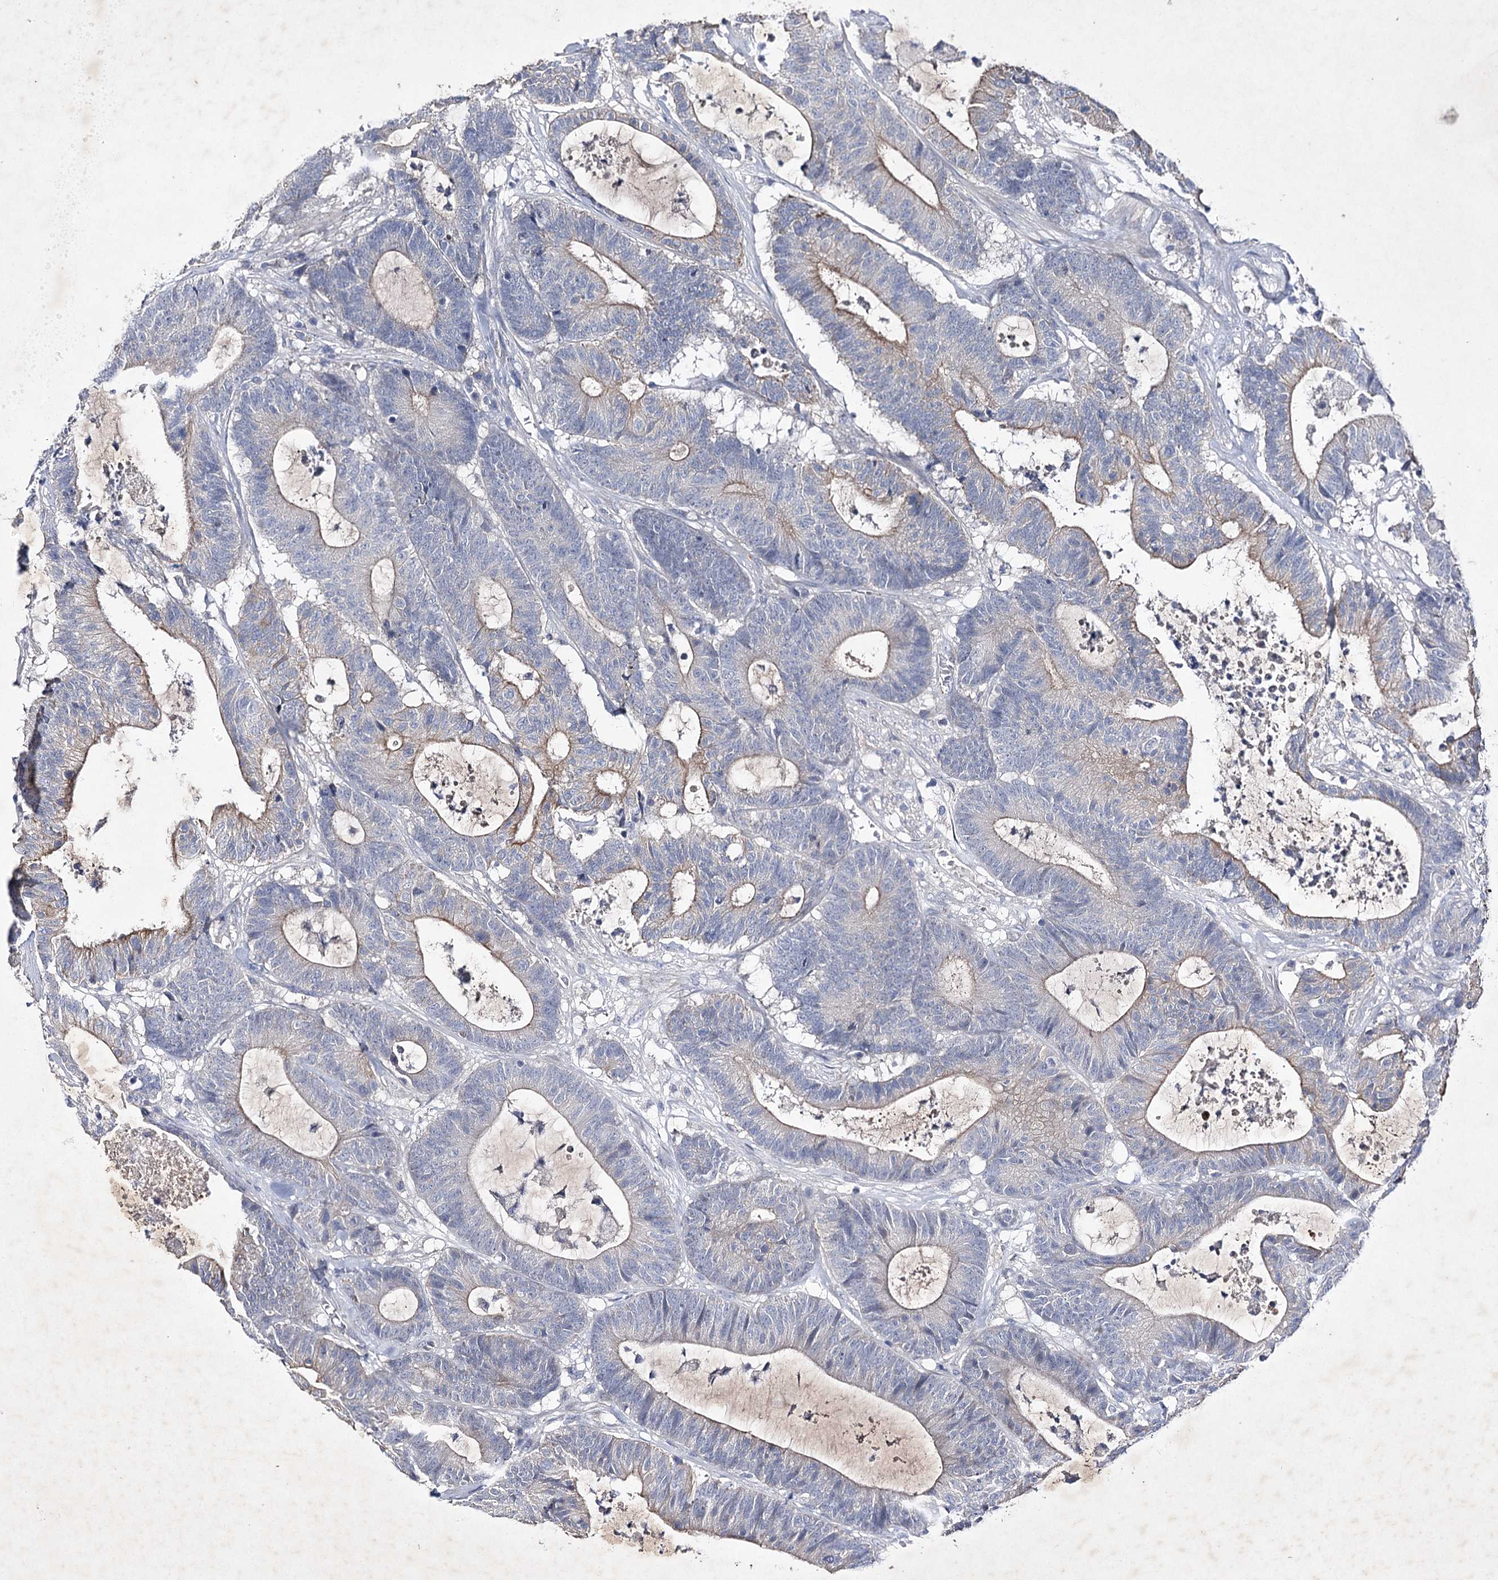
{"staining": {"intensity": "weak", "quantity": "<25%", "location": "cytoplasmic/membranous"}, "tissue": "colorectal cancer", "cell_type": "Tumor cells", "image_type": "cancer", "snomed": [{"axis": "morphology", "description": "Adenocarcinoma, NOS"}, {"axis": "topography", "description": "Colon"}], "caption": "This is an IHC image of human adenocarcinoma (colorectal). There is no positivity in tumor cells.", "gene": "COX15", "patient": {"sex": "female", "age": 84}}